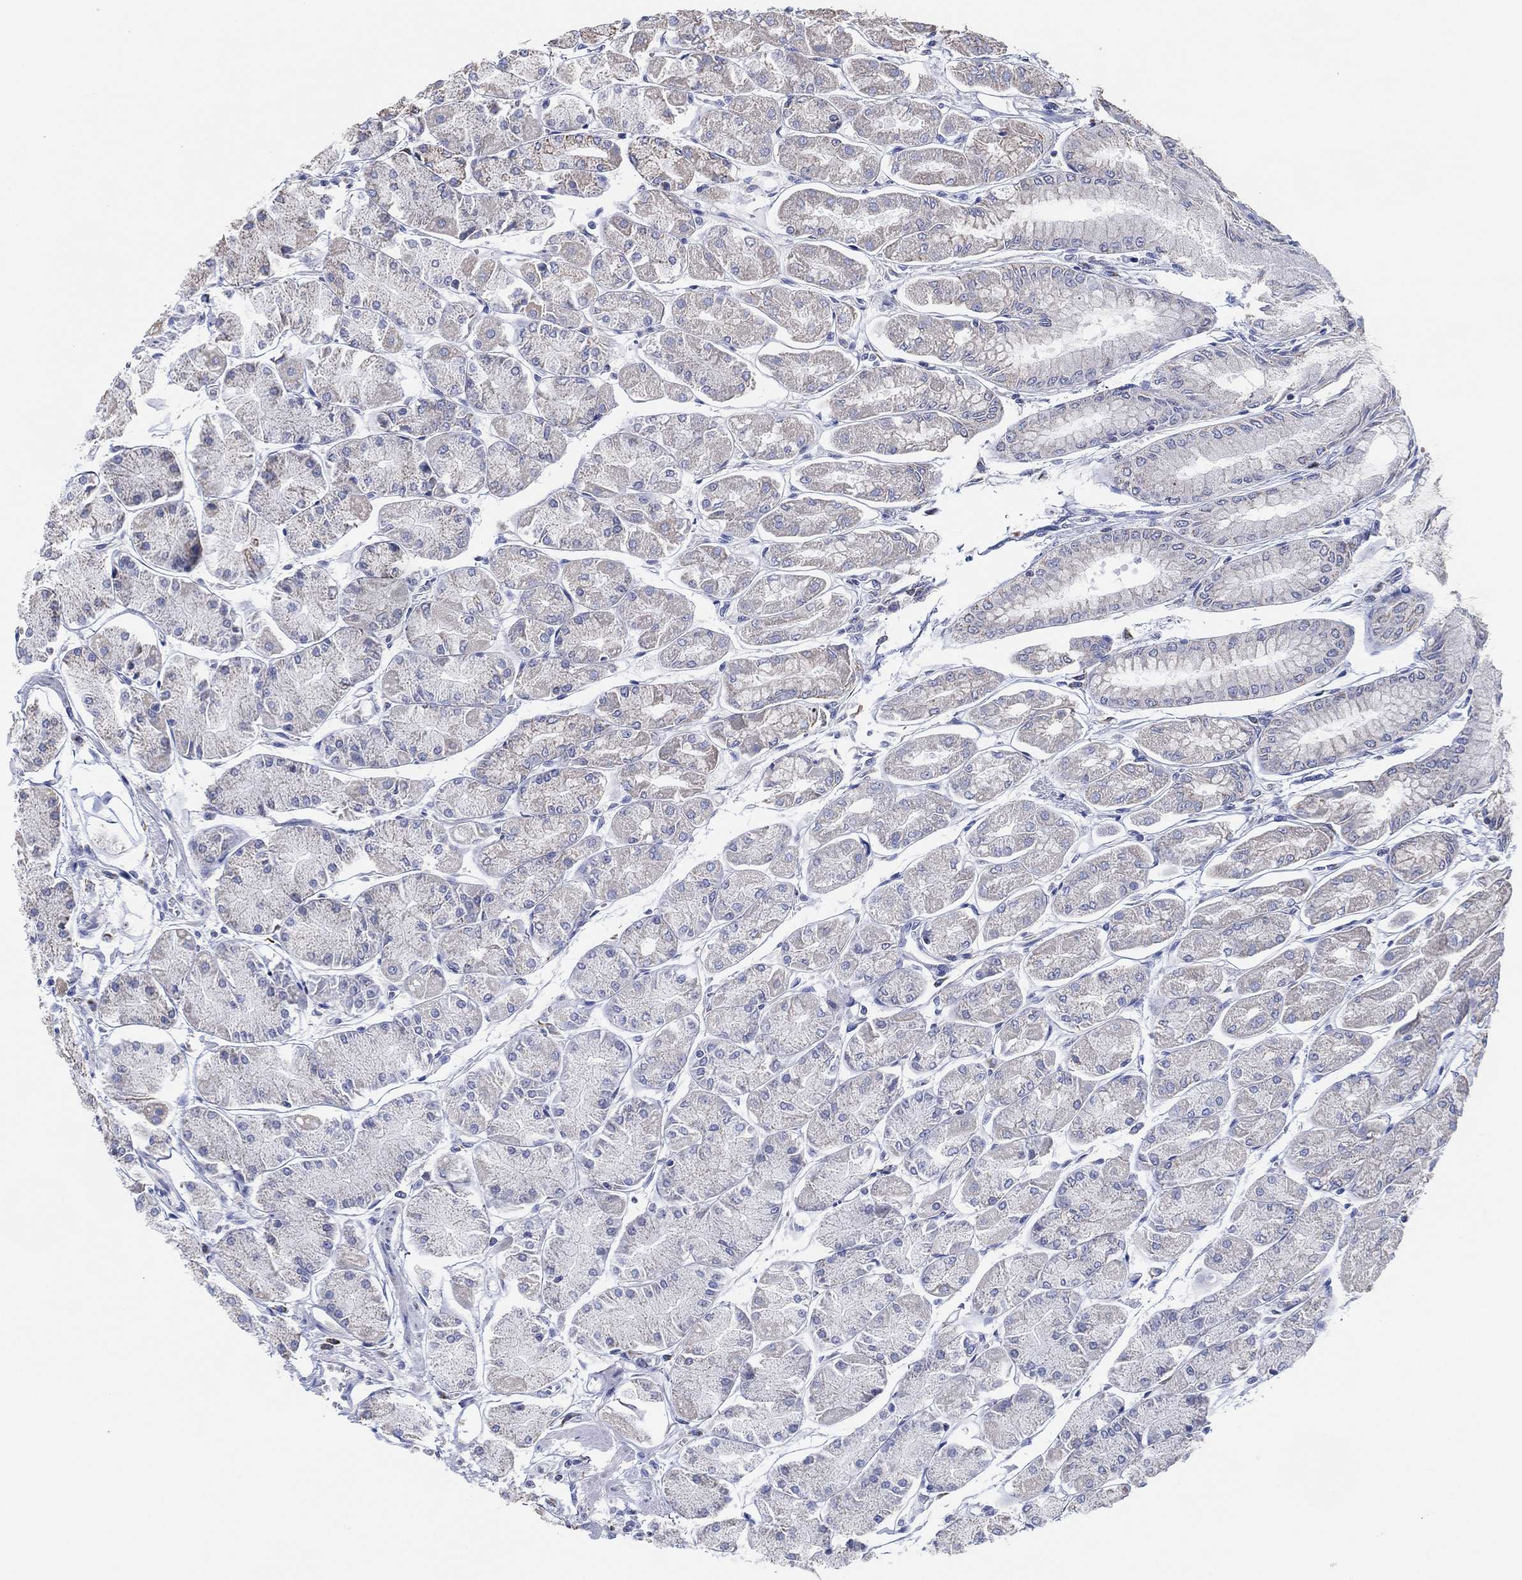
{"staining": {"intensity": "negative", "quantity": "none", "location": "none"}, "tissue": "stomach", "cell_type": "Glandular cells", "image_type": "normal", "snomed": [{"axis": "morphology", "description": "Normal tissue, NOS"}, {"axis": "topography", "description": "Stomach, upper"}], "caption": "Glandular cells are negative for brown protein staining in unremarkable stomach. The staining is performed using DAB brown chromogen with nuclei counter-stained in using hematoxylin.", "gene": "CFTR", "patient": {"sex": "male", "age": 60}}